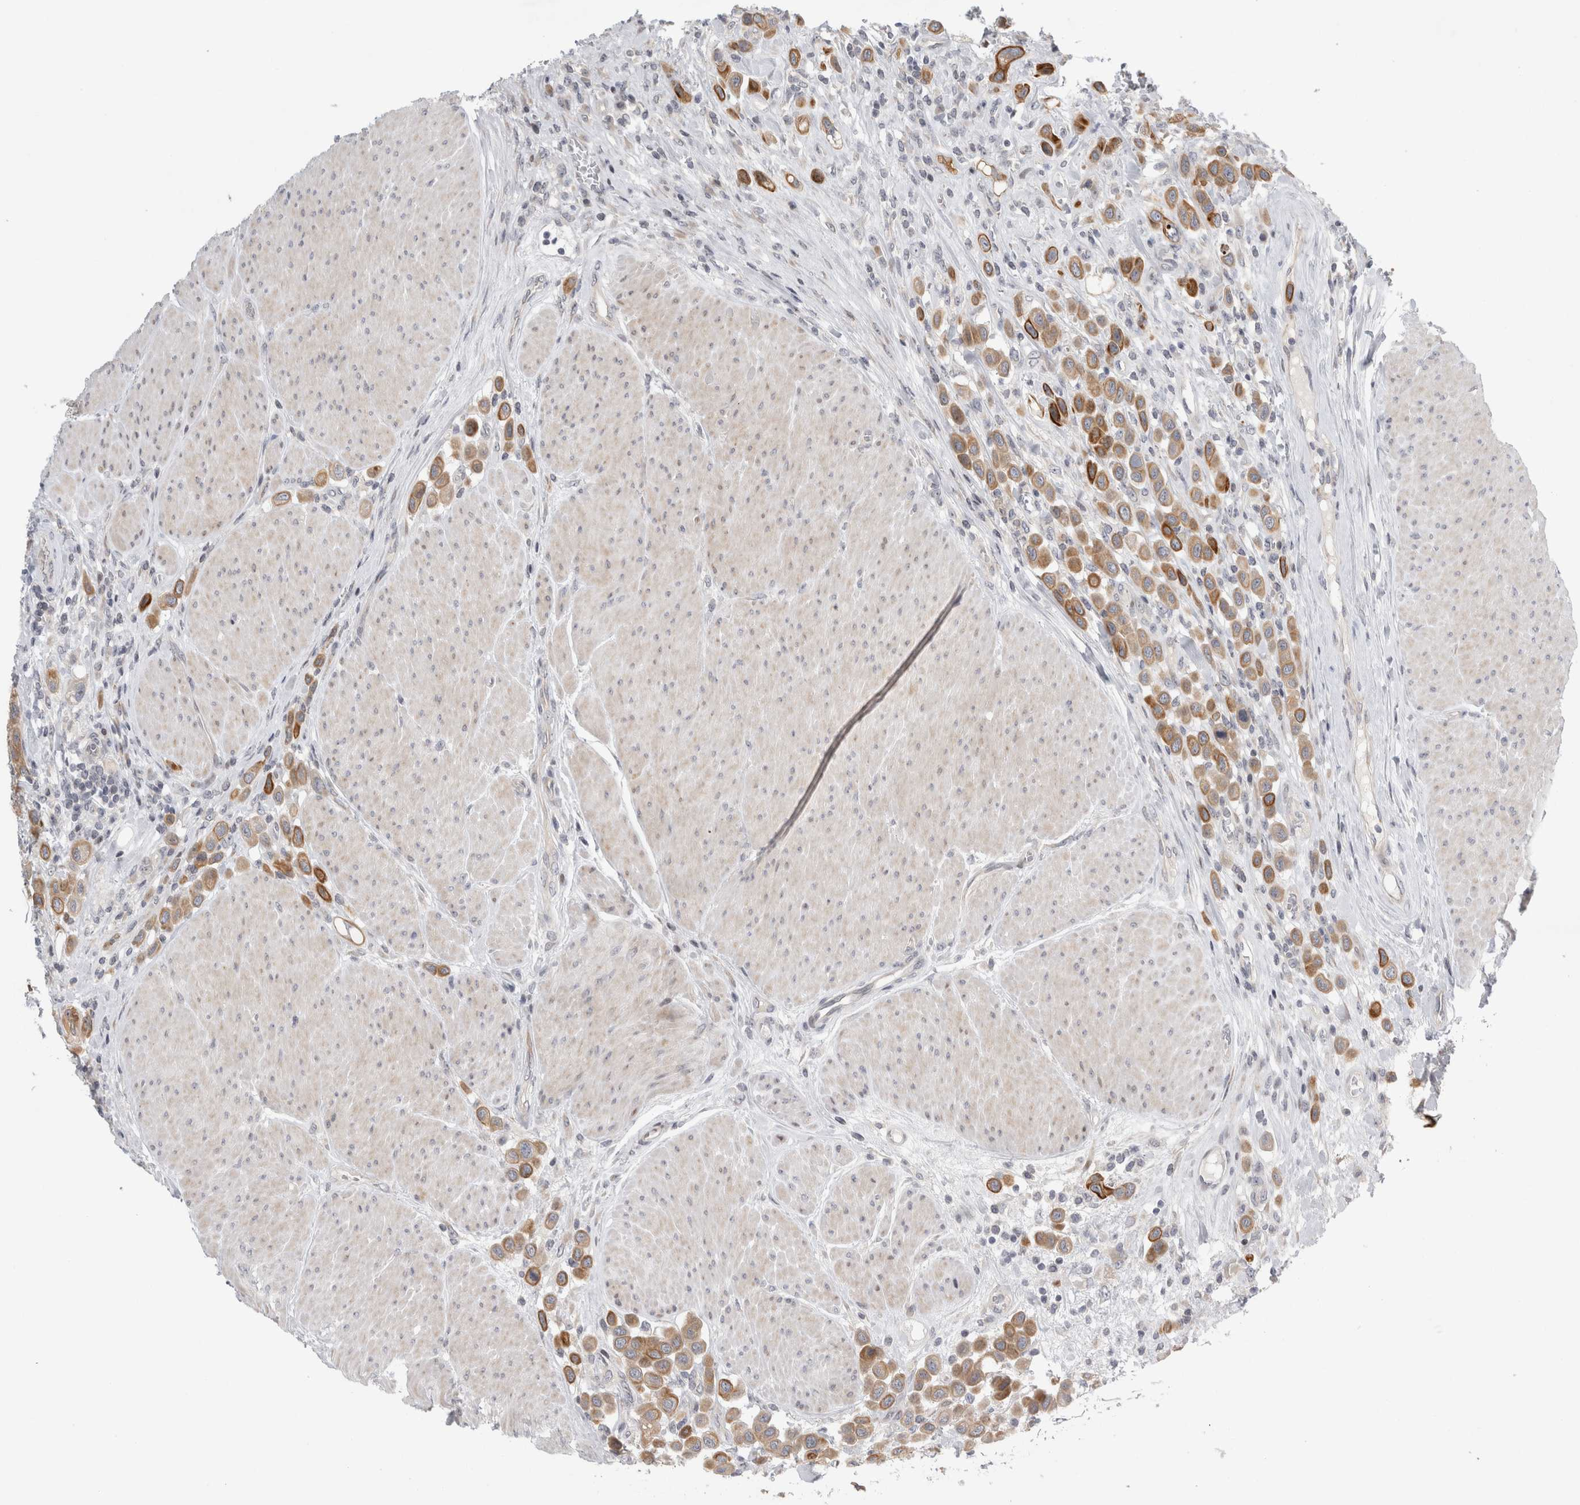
{"staining": {"intensity": "moderate", "quantity": ">75%", "location": "cytoplasmic/membranous"}, "tissue": "urothelial cancer", "cell_type": "Tumor cells", "image_type": "cancer", "snomed": [{"axis": "morphology", "description": "Urothelial carcinoma, High grade"}, {"axis": "topography", "description": "Urinary bladder"}], "caption": "Urothelial cancer stained for a protein shows moderate cytoplasmic/membranous positivity in tumor cells. The staining was performed using DAB to visualize the protein expression in brown, while the nuclei were stained in blue with hematoxylin (Magnification: 20x).", "gene": "UTP25", "patient": {"sex": "male", "age": 50}}